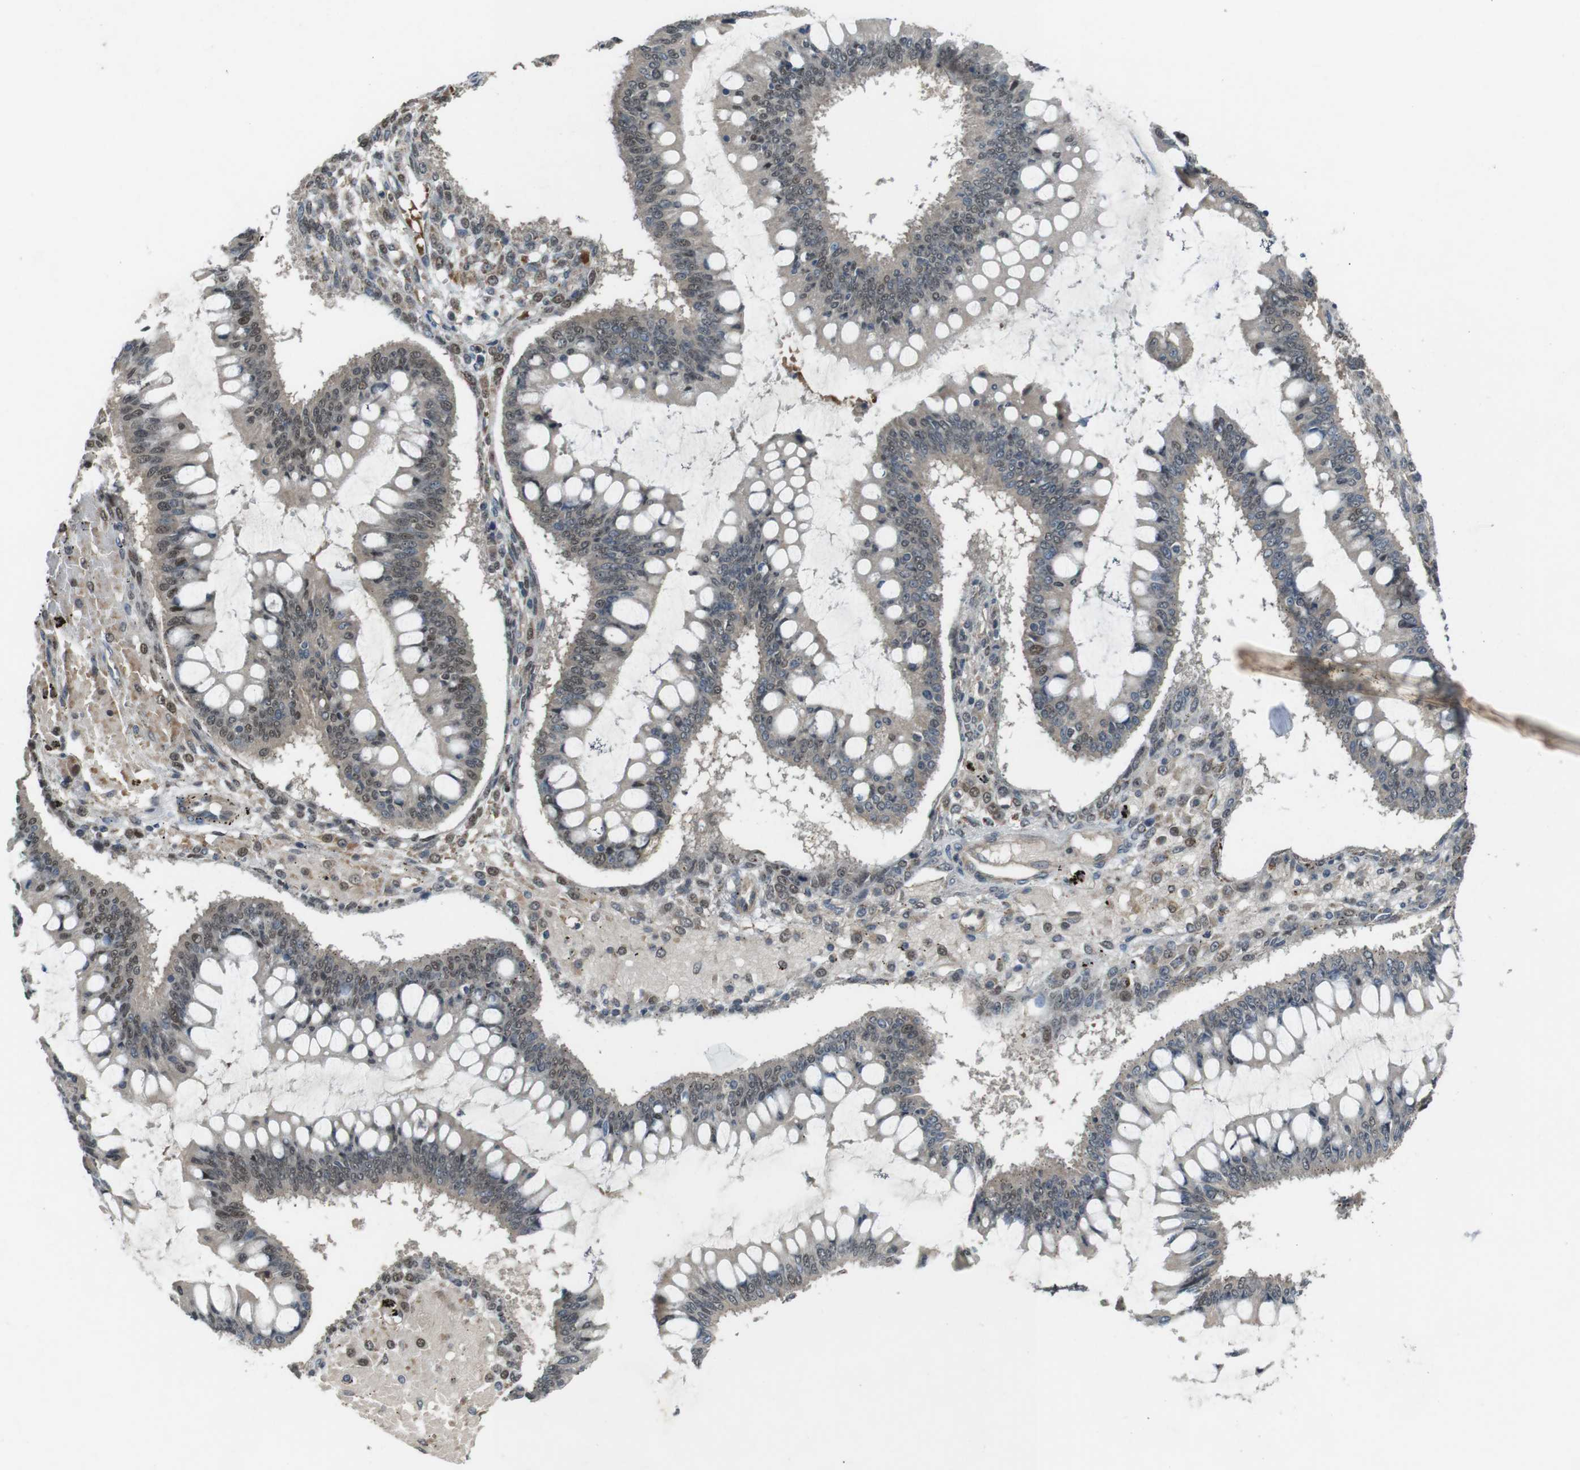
{"staining": {"intensity": "moderate", "quantity": ">75%", "location": "nuclear"}, "tissue": "ovarian cancer", "cell_type": "Tumor cells", "image_type": "cancer", "snomed": [{"axis": "morphology", "description": "Cystadenocarcinoma, mucinous, NOS"}, {"axis": "topography", "description": "Ovary"}], "caption": "Ovarian mucinous cystadenocarcinoma stained with a protein marker shows moderate staining in tumor cells.", "gene": "MAPKAPK5", "patient": {"sex": "female", "age": 73}}